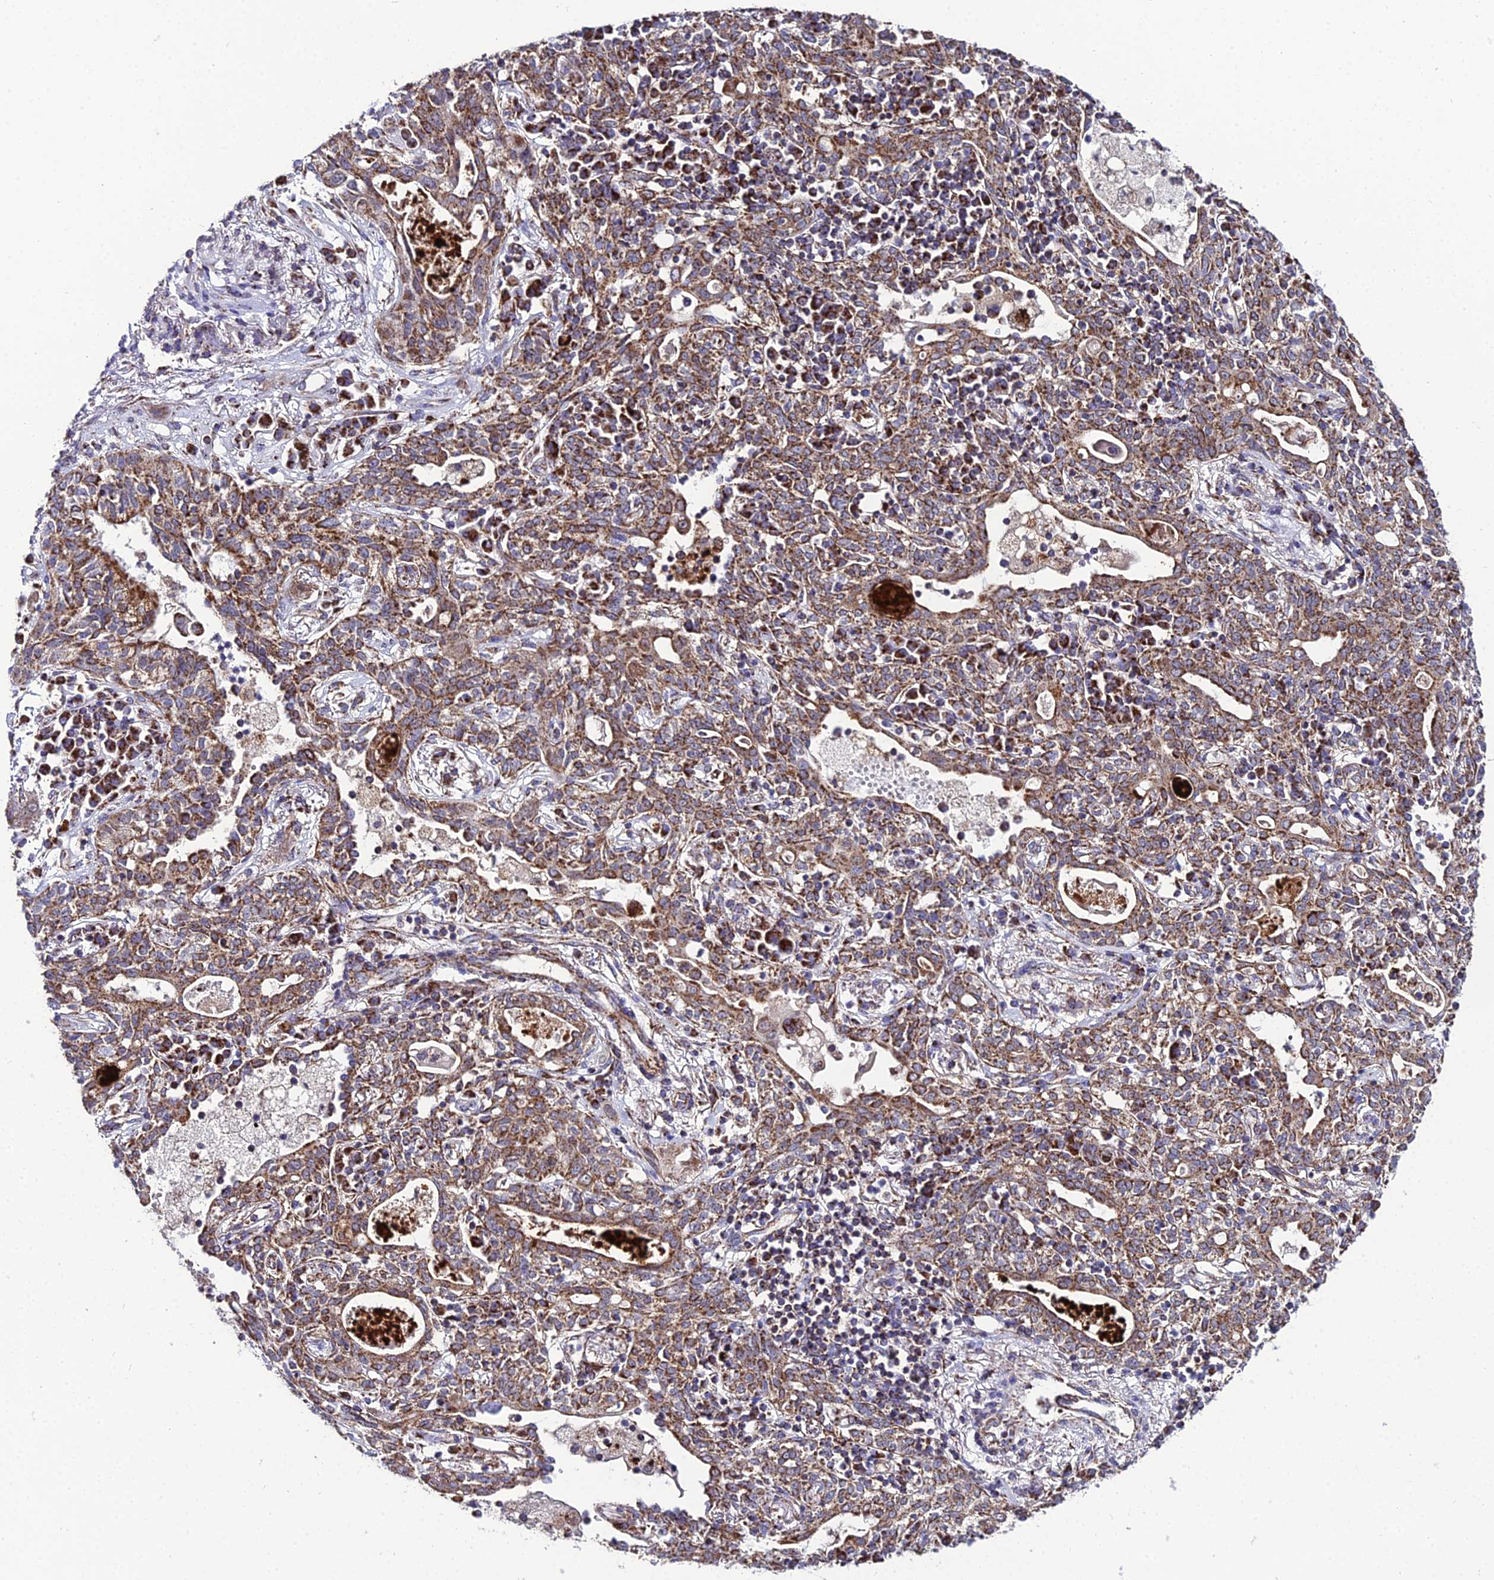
{"staining": {"intensity": "moderate", "quantity": ">75%", "location": "cytoplasmic/membranous"}, "tissue": "lung cancer", "cell_type": "Tumor cells", "image_type": "cancer", "snomed": [{"axis": "morphology", "description": "Squamous cell carcinoma, NOS"}, {"axis": "topography", "description": "Lung"}], "caption": "A brown stain highlights moderate cytoplasmic/membranous positivity of a protein in human squamous cell carcinoma (lung) tumor cells. (DAB (3,3'-diaminobenzidine) IHC with brightfield microscopy, high magnification).", "gene": "PSMD2", "patient": {"sex": "female", "age": 70}}